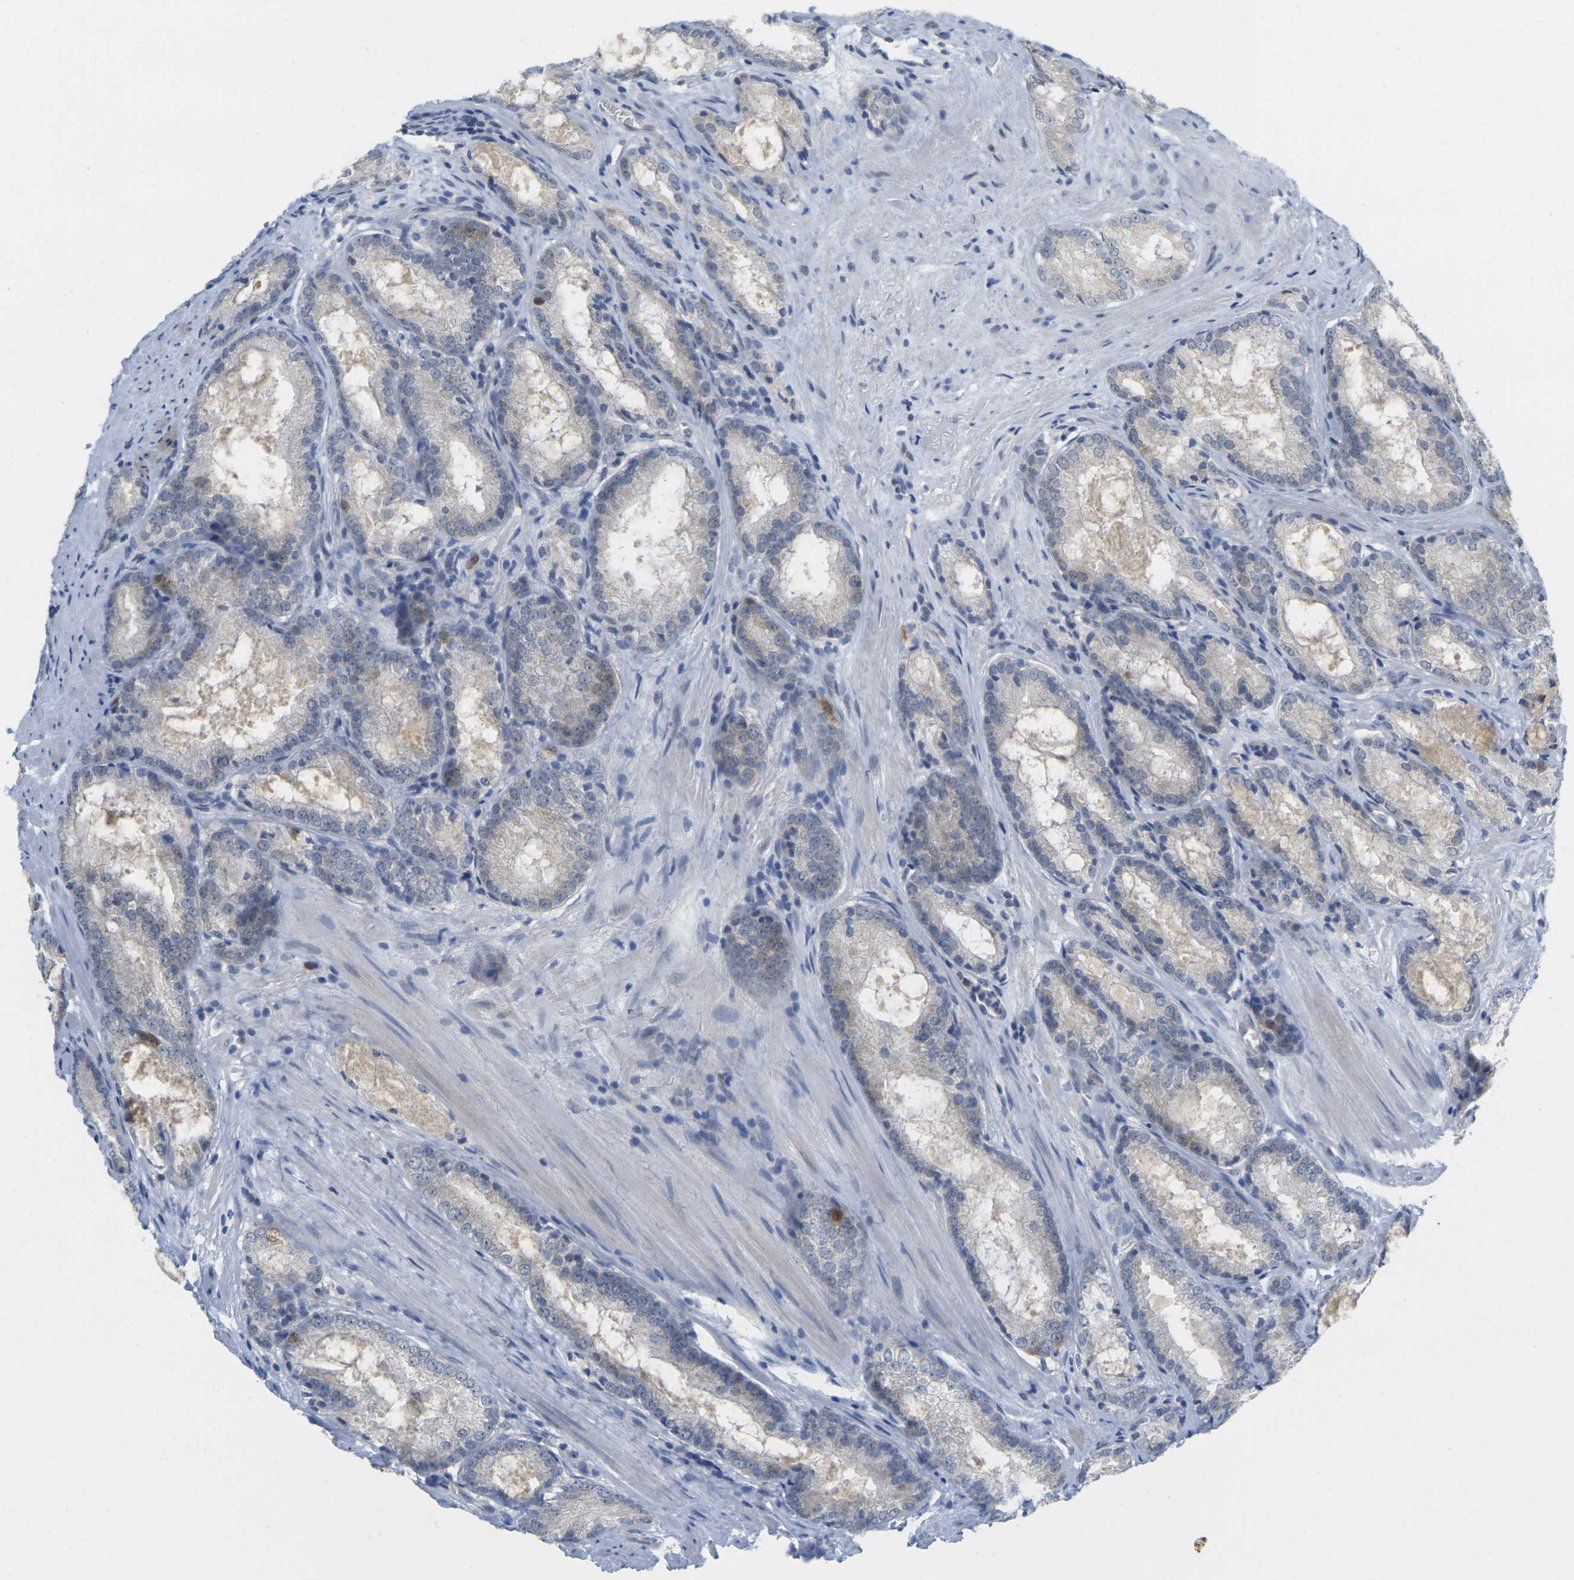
{"staining": {"intensity": "negative", "quantity": "none", "location": "none"}, "tissue": "prostate cancer", "cell_type": "Tumor cells", "image_type": "cancer", "snomed": [{"axis": "morphology", "description": "Adenocarcinoma, Low grade"}, {"axis": "topography", "description": "Prostate"}], "caption": "IHC image of neoplastic tissue: prostate cancer (low-grade adenocarcinoma) stained with DAB exhibits no significant protein positivity in tumor cells. (DAB (3,3'-diaminobenzidine) IHC with hematoxylin counter stain).", "gene": "CDK2", "patient": {"sex": "male", "age": 64}}